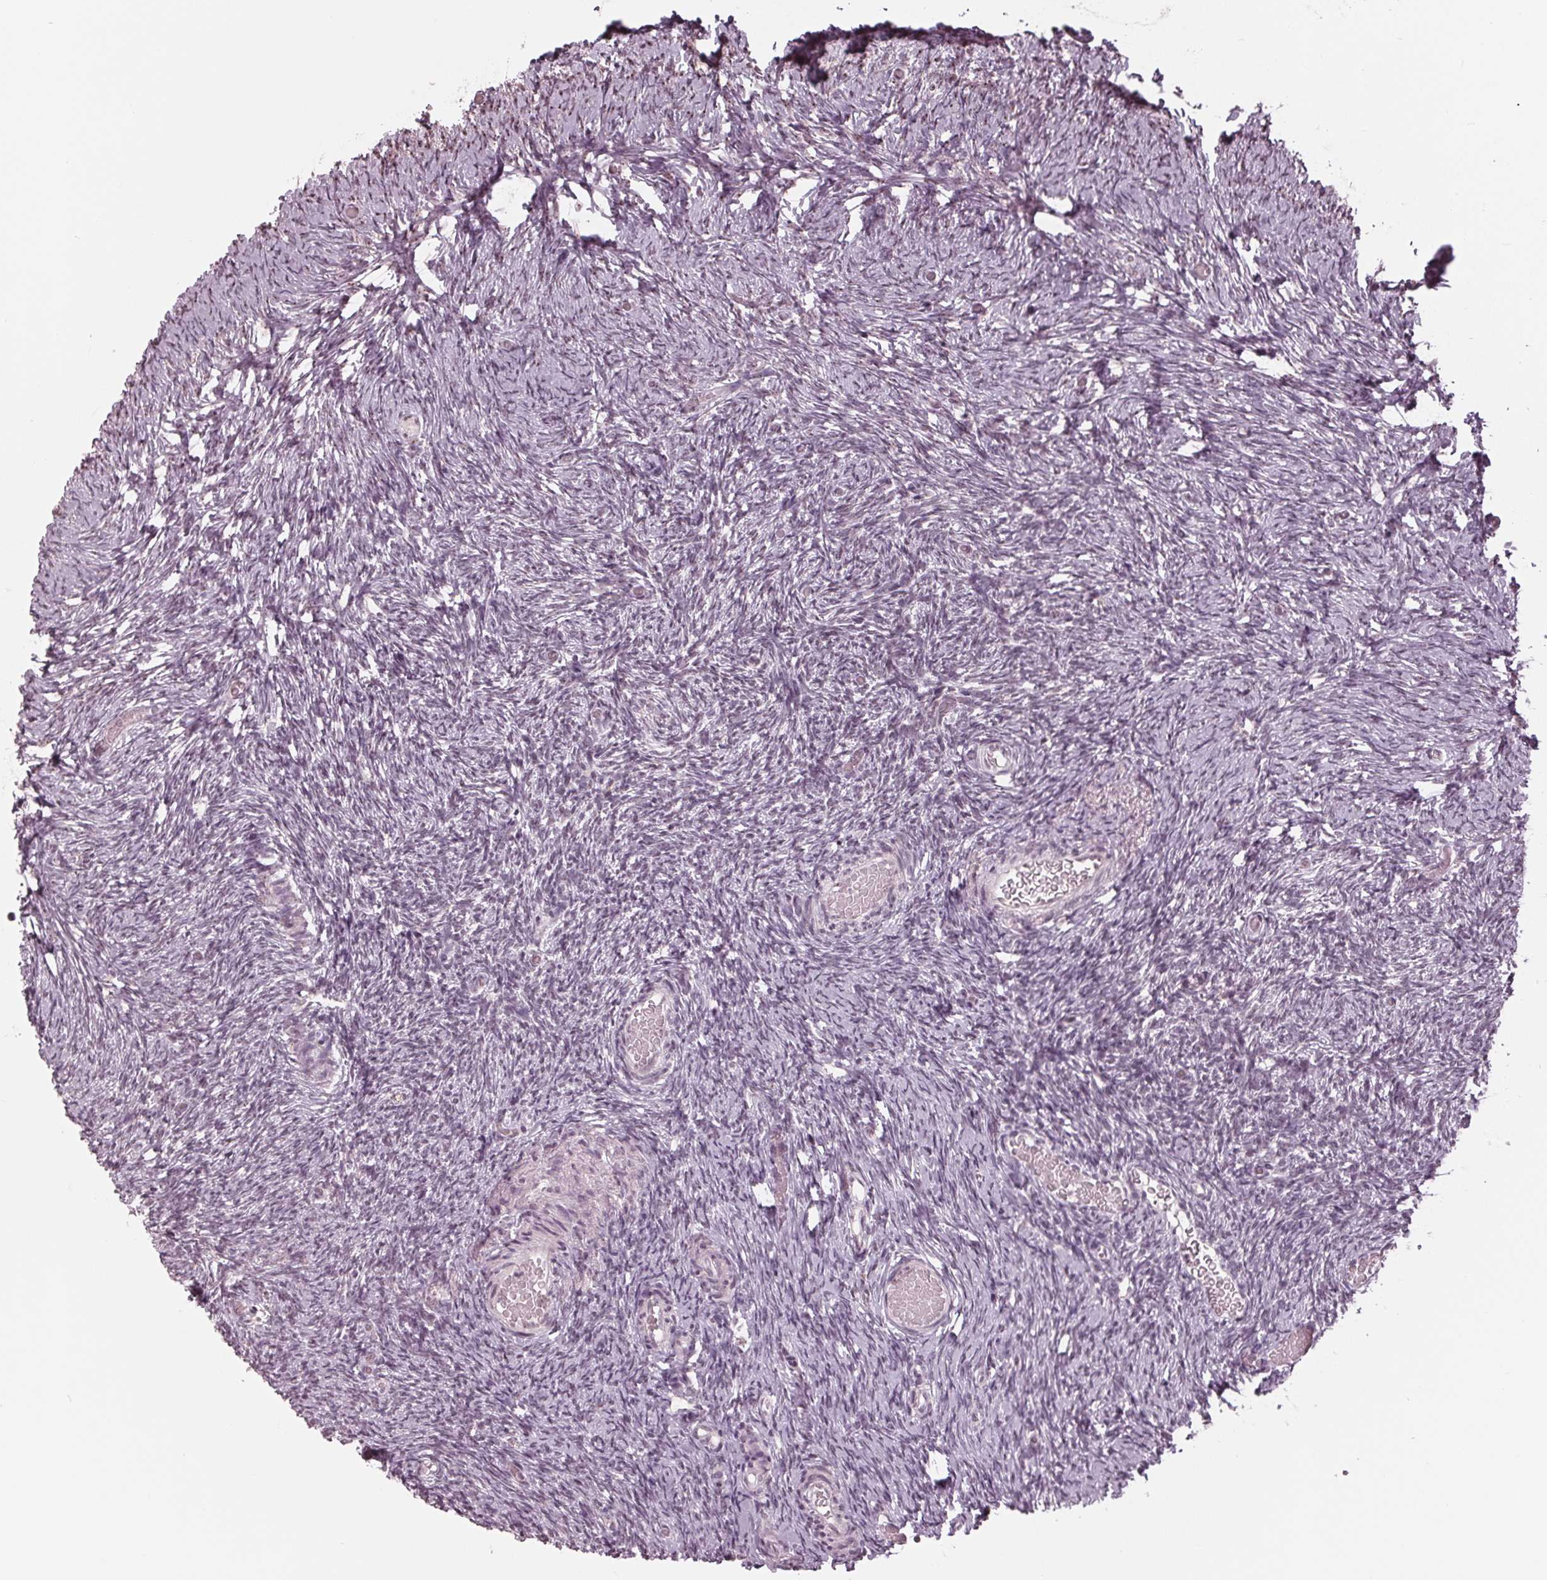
{"staining": {"intensity": "weak", "quantity": "<25%", "location": "nuclear"}, "tissue": "ovary", "cell_type": "Ovarian stroma cells", "image_type": "normal", "snomed": [{"axis": "morphology", "description": "Normal tissue, NOS"}, {"axis": "topography", "description": "Ovary"}], "caption": "Ovarian stroma cells show no significant expression in benign ovary. (DAB (3,3'-diaminobenzidine) immunohistochemistry visualized using brightfield microscopy, high magnification).", "gene": "SLX4", "patient": {"sex": "female", "age": 39}}